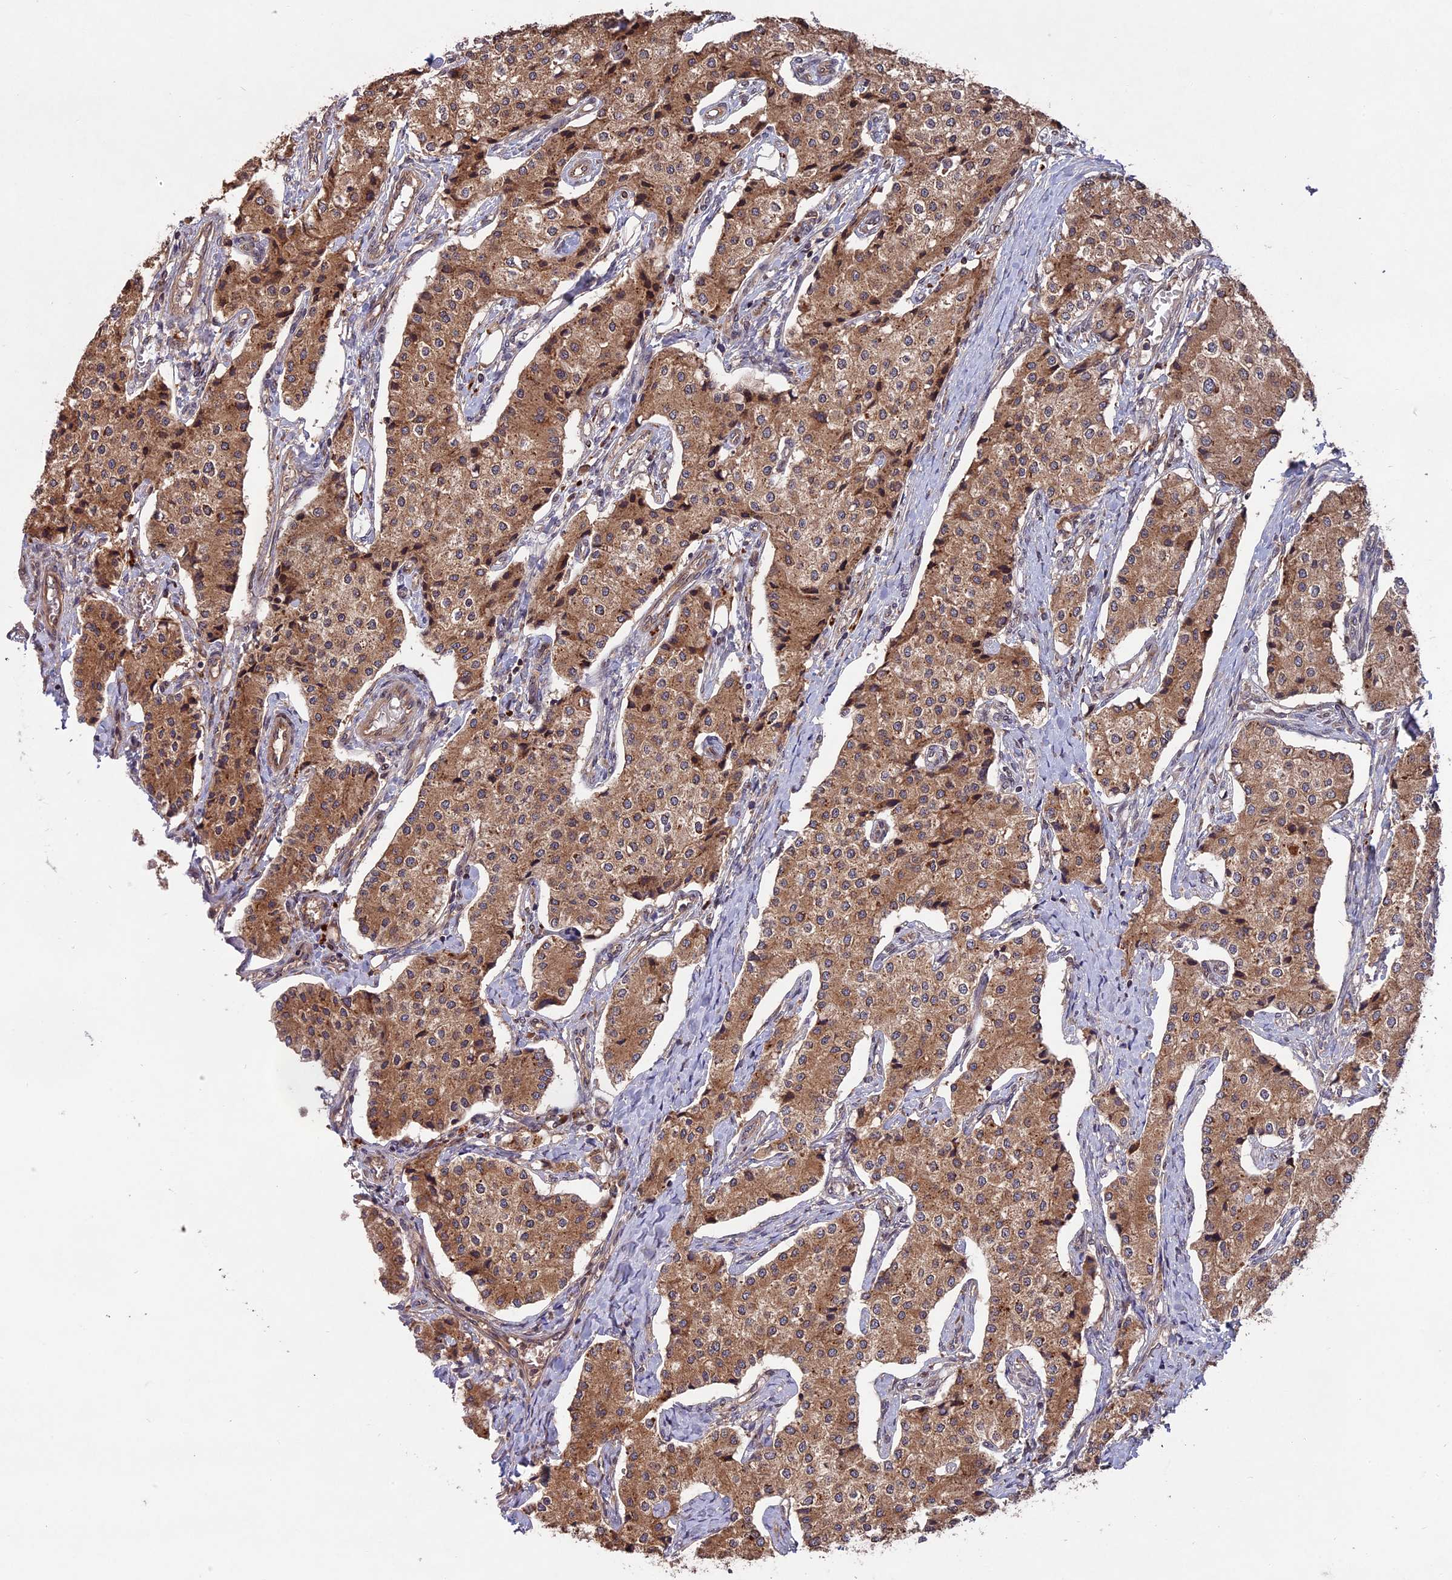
{"staining": {"intensity": "moderate", "quantity": ">75%", "location": "cytoplasmic/membranous"}, "tissue": "carcinoid", "cell_type": "Tumor cells", "image_type": "cancer", "snomed": [{"axis": "morphology", "description": "Carcinoid, malignant, NOS"}, {"axis": "topography", "description": "Colon"}], "caption": "Immunohistochemical staining of human malignant carcinoid reveals moderate cytoplasmic/membranous protein expression in about >75% of tumor cells. The protein is stained brown, and the nuclei are stained in blue (DAB IHC with brightfield microscopy, high magnification).", "gene": "CHAC1", "patient": {"sex": "female", "age": 52}}